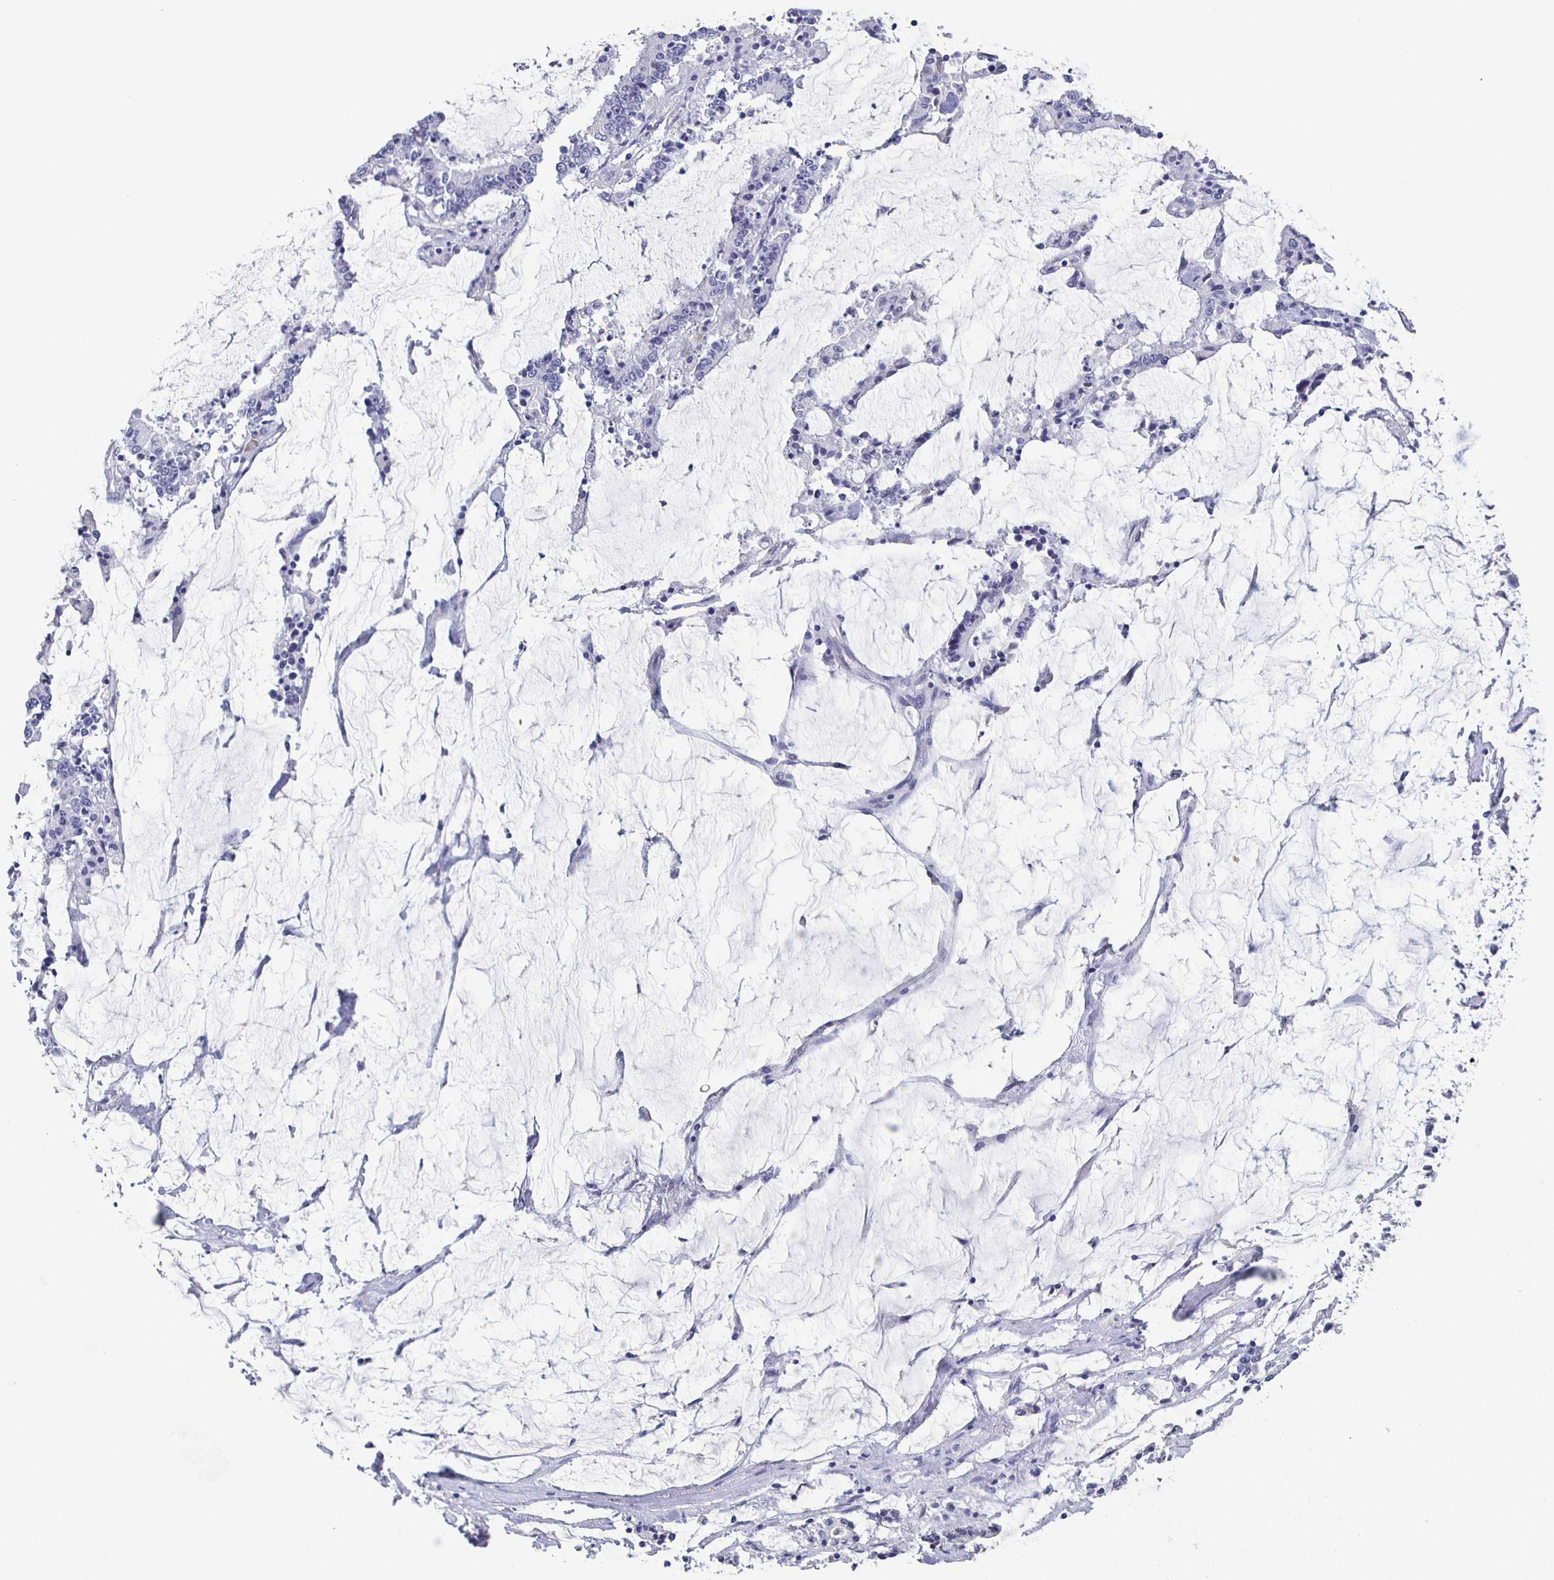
{"staining": {"intensity": "negative", "quantity": "none", "location": "none"}, "tissue": "stomach cancer", "cell_type": "Tumor cells", "image_type": "cancer", "snomed": [{"axis": "morphology", "description": "Adenocarcinoma, NOS"}, {"axis": "topography", "description": "Stomach, upper"}], "caption": "Immunohistochemical staining of stomach cancer demonstrates no significant expression in tumor cells.", "gene": "CCDC17", "patient": {"sex": "male", "age": 68}}